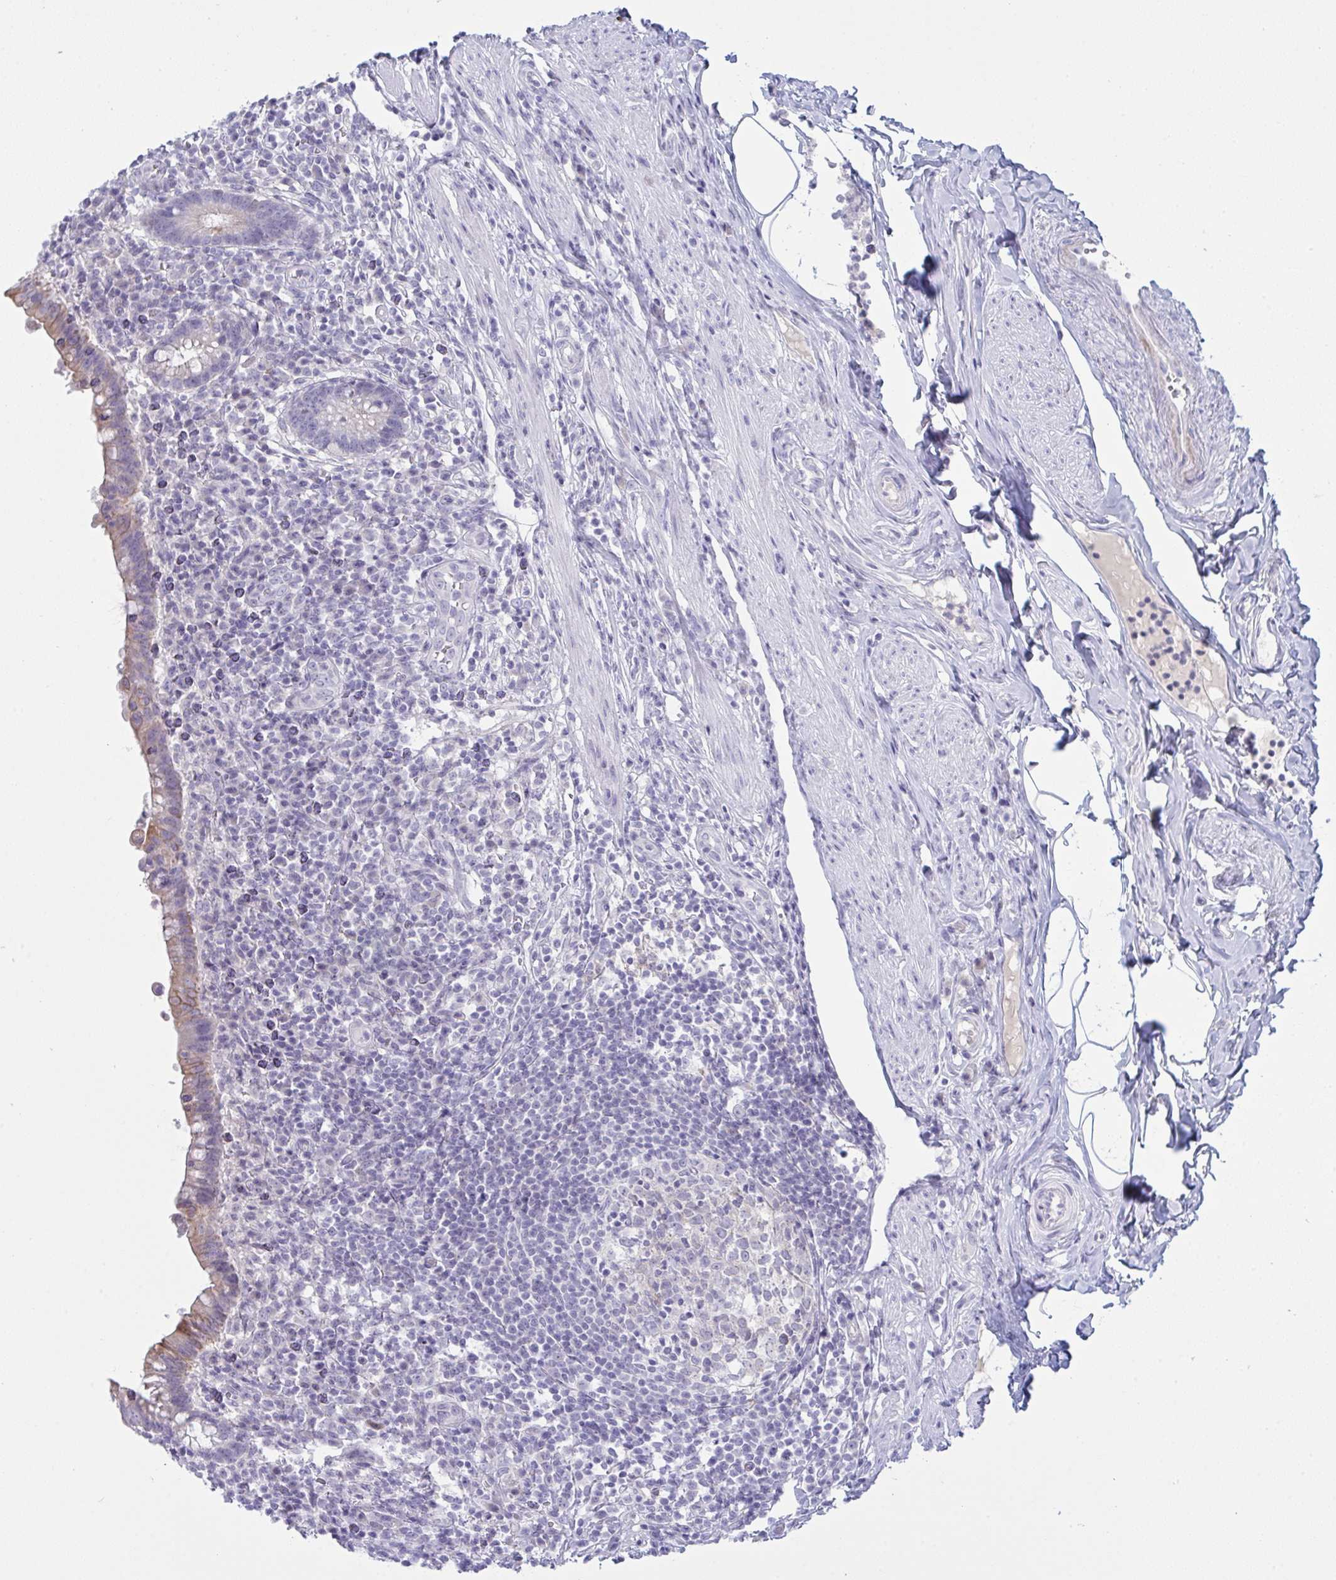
{"staining": {"intensity": "weak", "quantity": "25%-75%", "location": "cytoplasmic/membranous"}, "tissue": "appendix", "cell_type": "Glandular cells", "image_type": "normal", "snomed": [{"axis": "morphology", "description": "Normal tissue, NOS"}, {"axis": "topography", "description": "Appendix"}], "caption": "IHC image of normal appendix stained for a protein (brown), which demonstrates low levels of weak cytoplasmic/membranous staining in about 25%-75% of glandular cells.", "gene": "TENT5D", "patient": {"sex": "female", "age": 56}}